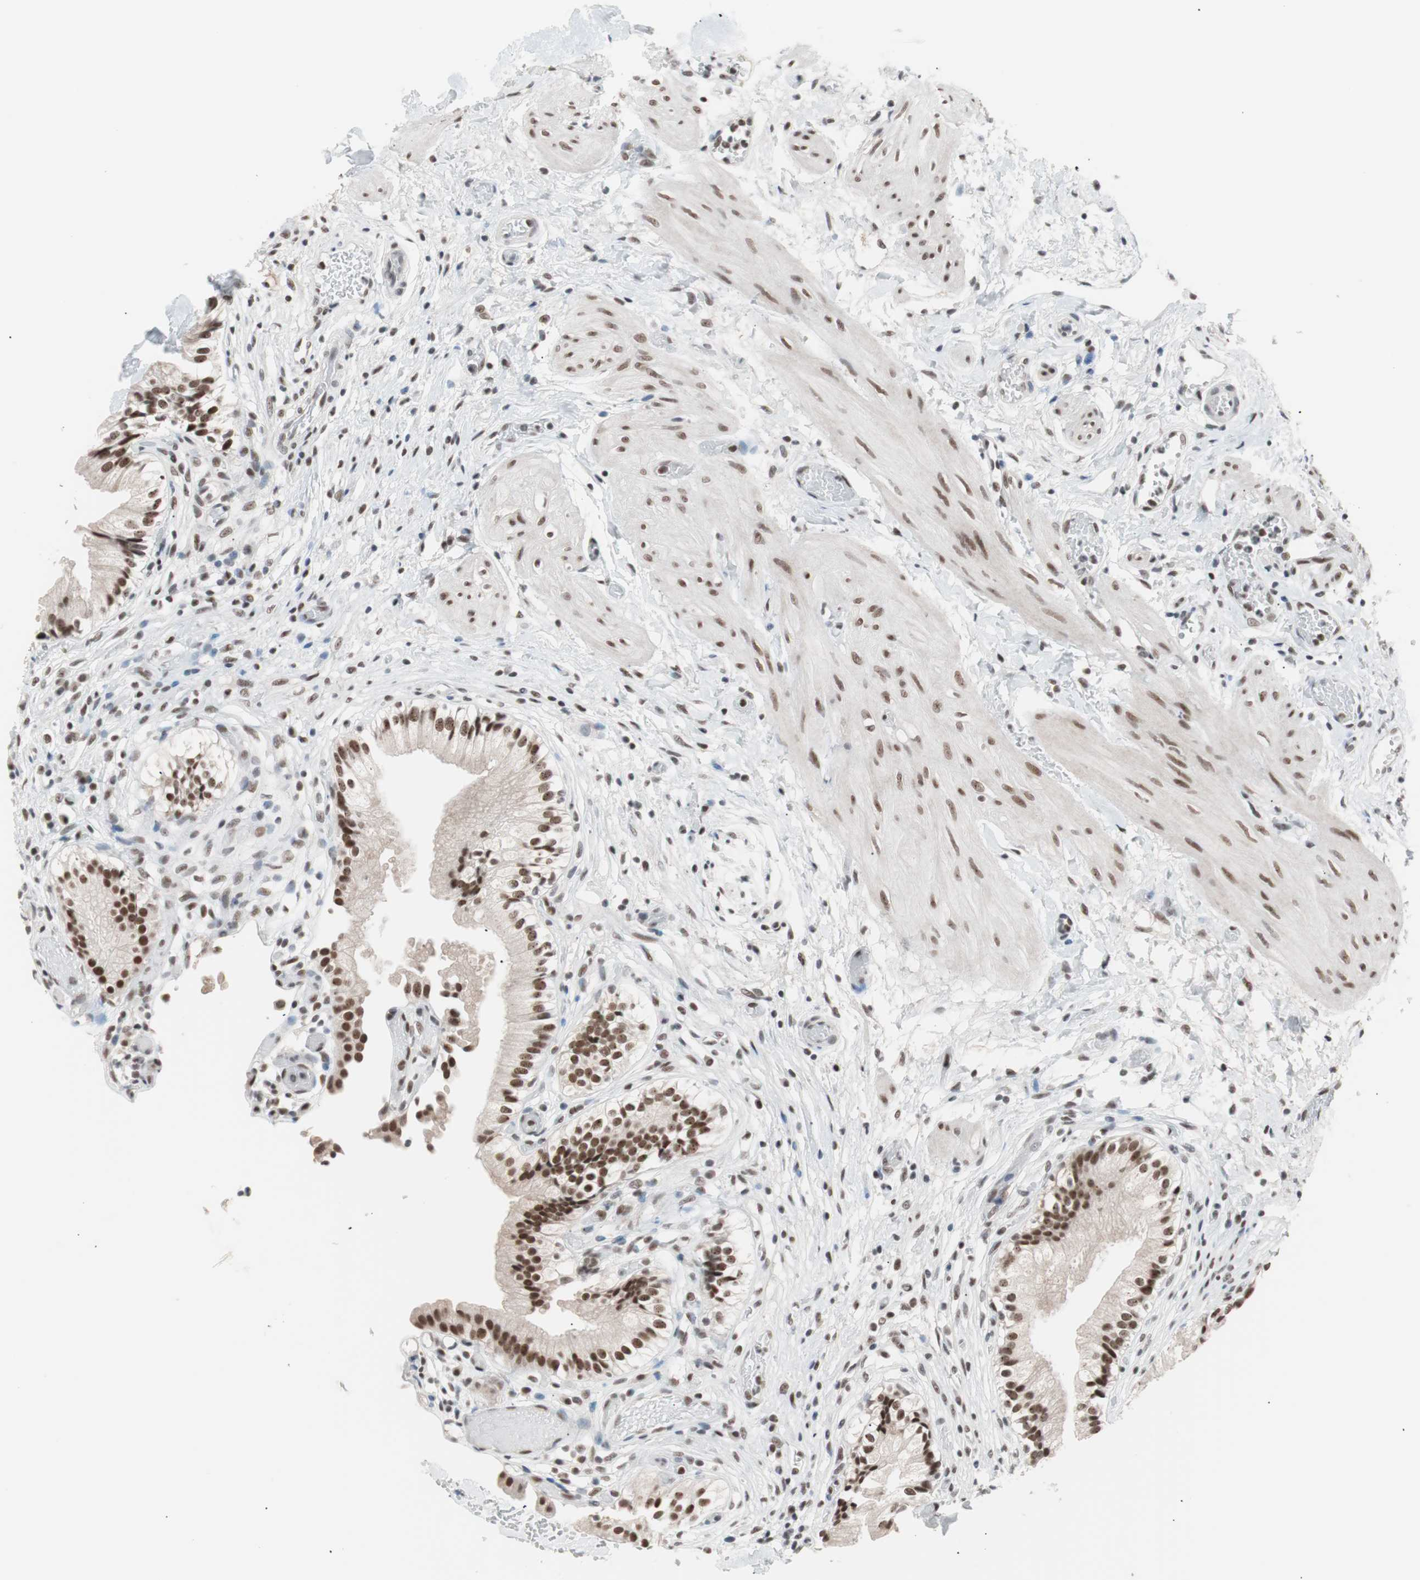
{"staining": {"intensity": "strong", "quantity": ">75%", "location": "nuclear"}, "tissue": "gallbladder", "cell_type": "Glandular cells", "image_type": "normal", "snomed": [{"axis": "morphology", "description": "Normal tissue, NOS"}, {"axis": "topography", "description": "Gallbladder"}], "caption": "Immunohistochemical staining of normal human gallbladder displays strong nuclear protein staining in approximately >75% of glandular cells.", "gene": "LIG3", "patient": {"sex": "male", "age": 65}}